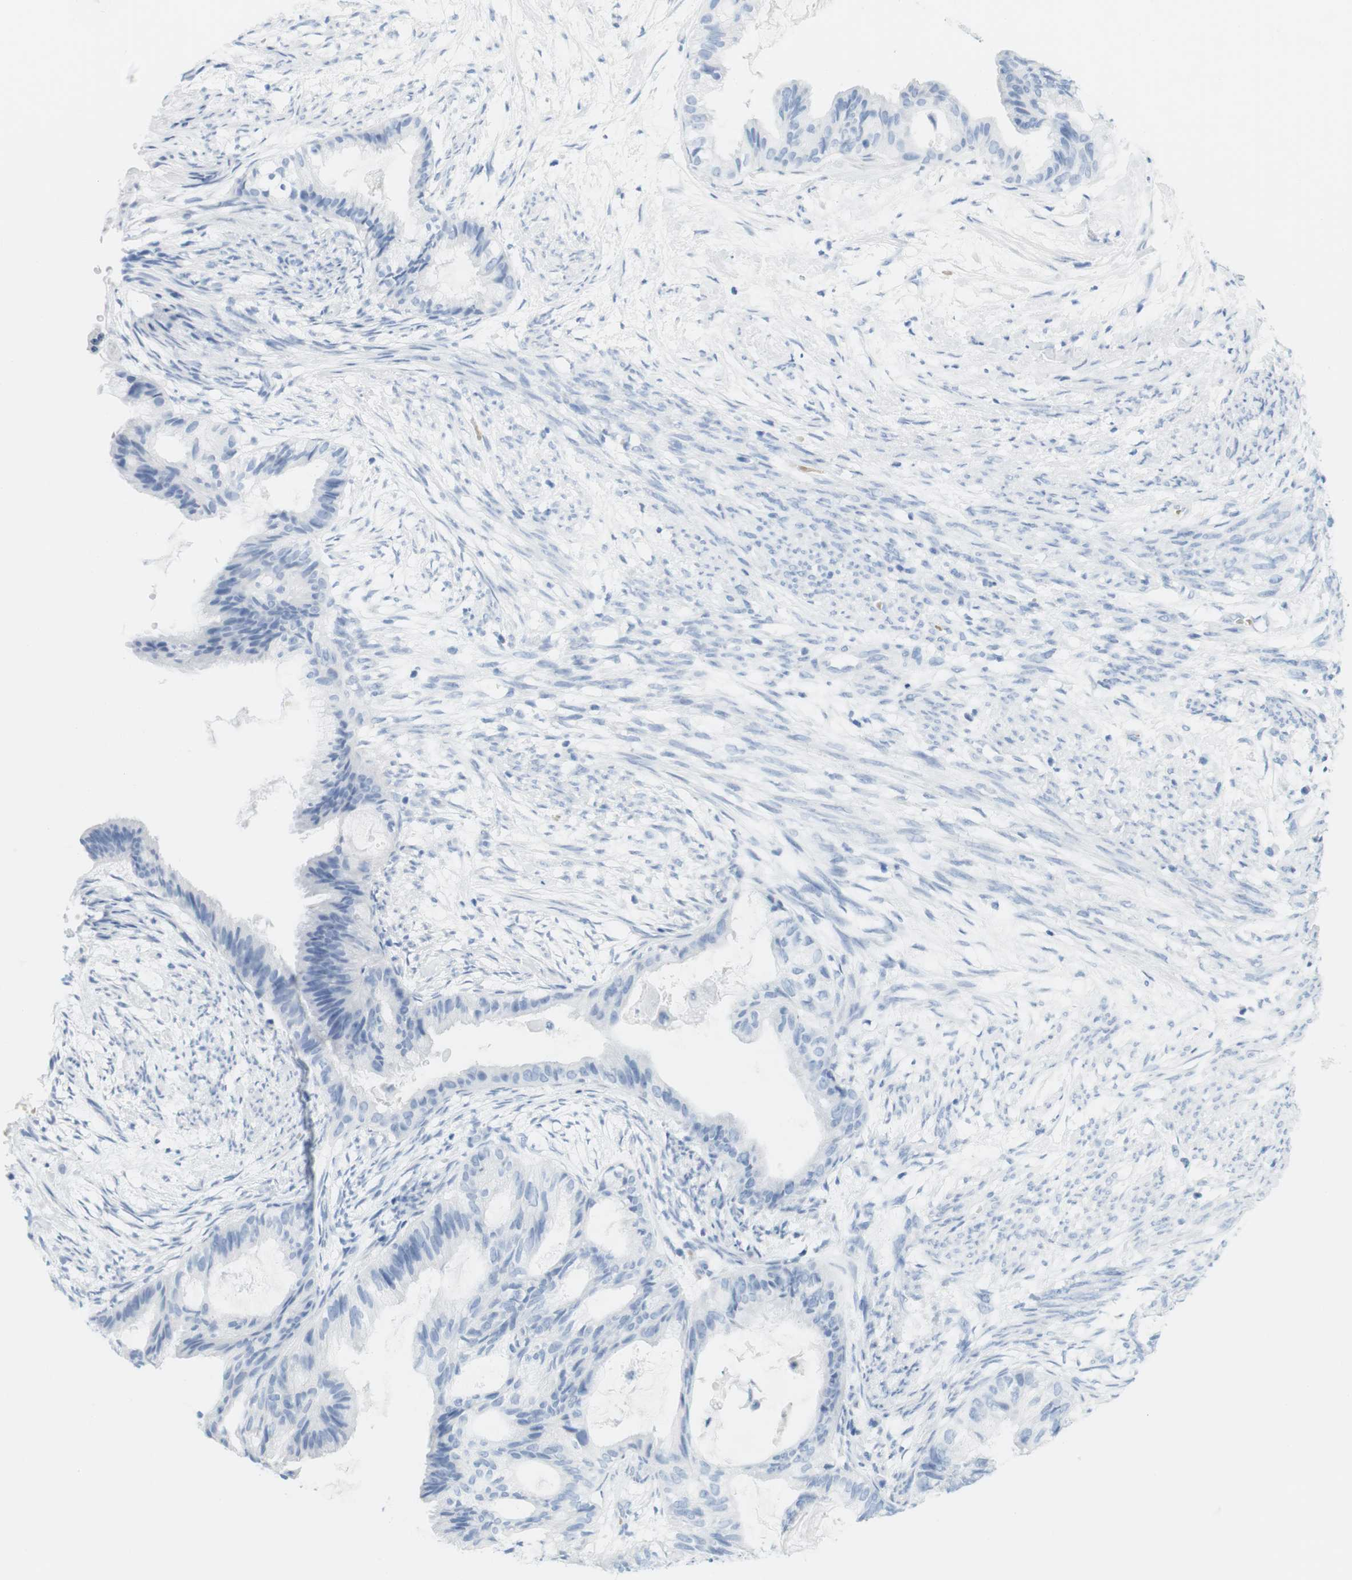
{"staining": {"intensity": "negative", "quantity": "none", "location": "none"}, "tissue": "cervical cancer", "cell_type": "Tumor cells", "image_type": "cancer", "snomed": [{"axis": "morphology", "description": "Normal tissue, NOS"}, {"axis": "morphology", "description": "Adenocarcinoma, NOS"}, {"axis": "topography", "description": "Cervix"}, {"axis": "topography", "description": "Endometrium"}], "caption": "Cervical adenocarcinoma stained for a protein using IHC shows no staining tumor cells.", "gene": "TNNT2", "patient": {"sex": "female", "age": 86}}